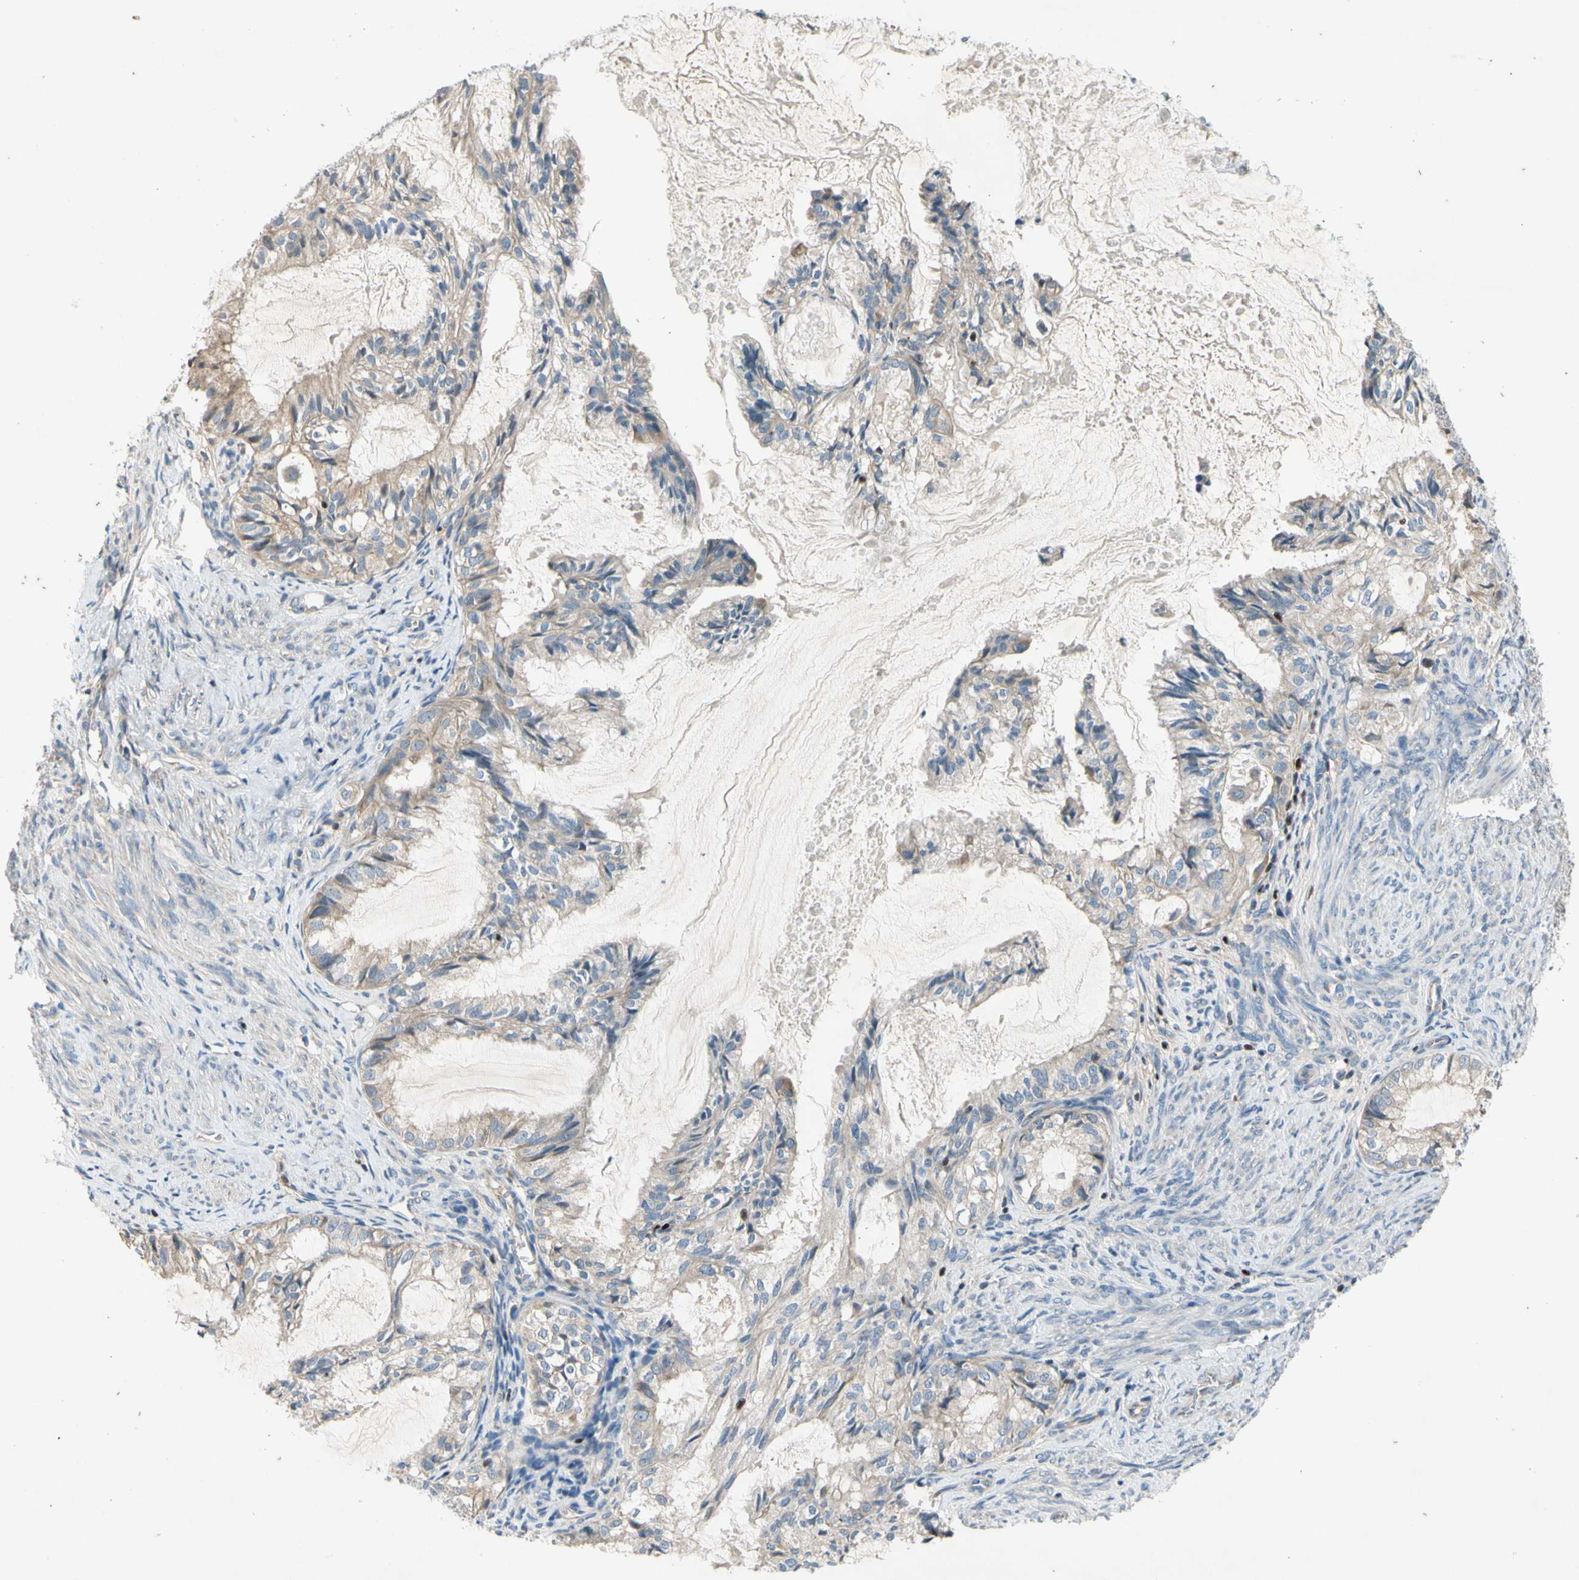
{"staining": {"intensity": "weak", "quantity": ">75%", "location": "cytoplasmic/membranous"}, "tissue": "cervical cancer", "cell_type": "Tumor cells", "image_type": "cancer", "snomed": [{"axis": "morphology", "description": "Normal tissue, NOS"}, {"axis": "morphology", "description": "Adenocarcinoma, NOS"}, {"axis": "topography", "description": "Cervix"}, {"axis": "topography", "description": "Endometrium"}], "caption": "Immunohistochemistry image of neoplastic tissue: adenocarcinoma (cervical) stained using immunohistochemistry (IHC) displays low levels of weak protein expression localized specifically in the cytoplasmic/membranous of tumor cells, appearing as a cytoplasmic/membranous brown color.", "gene": "TBX21", "patient": {"sex": "female", "age": 86}}